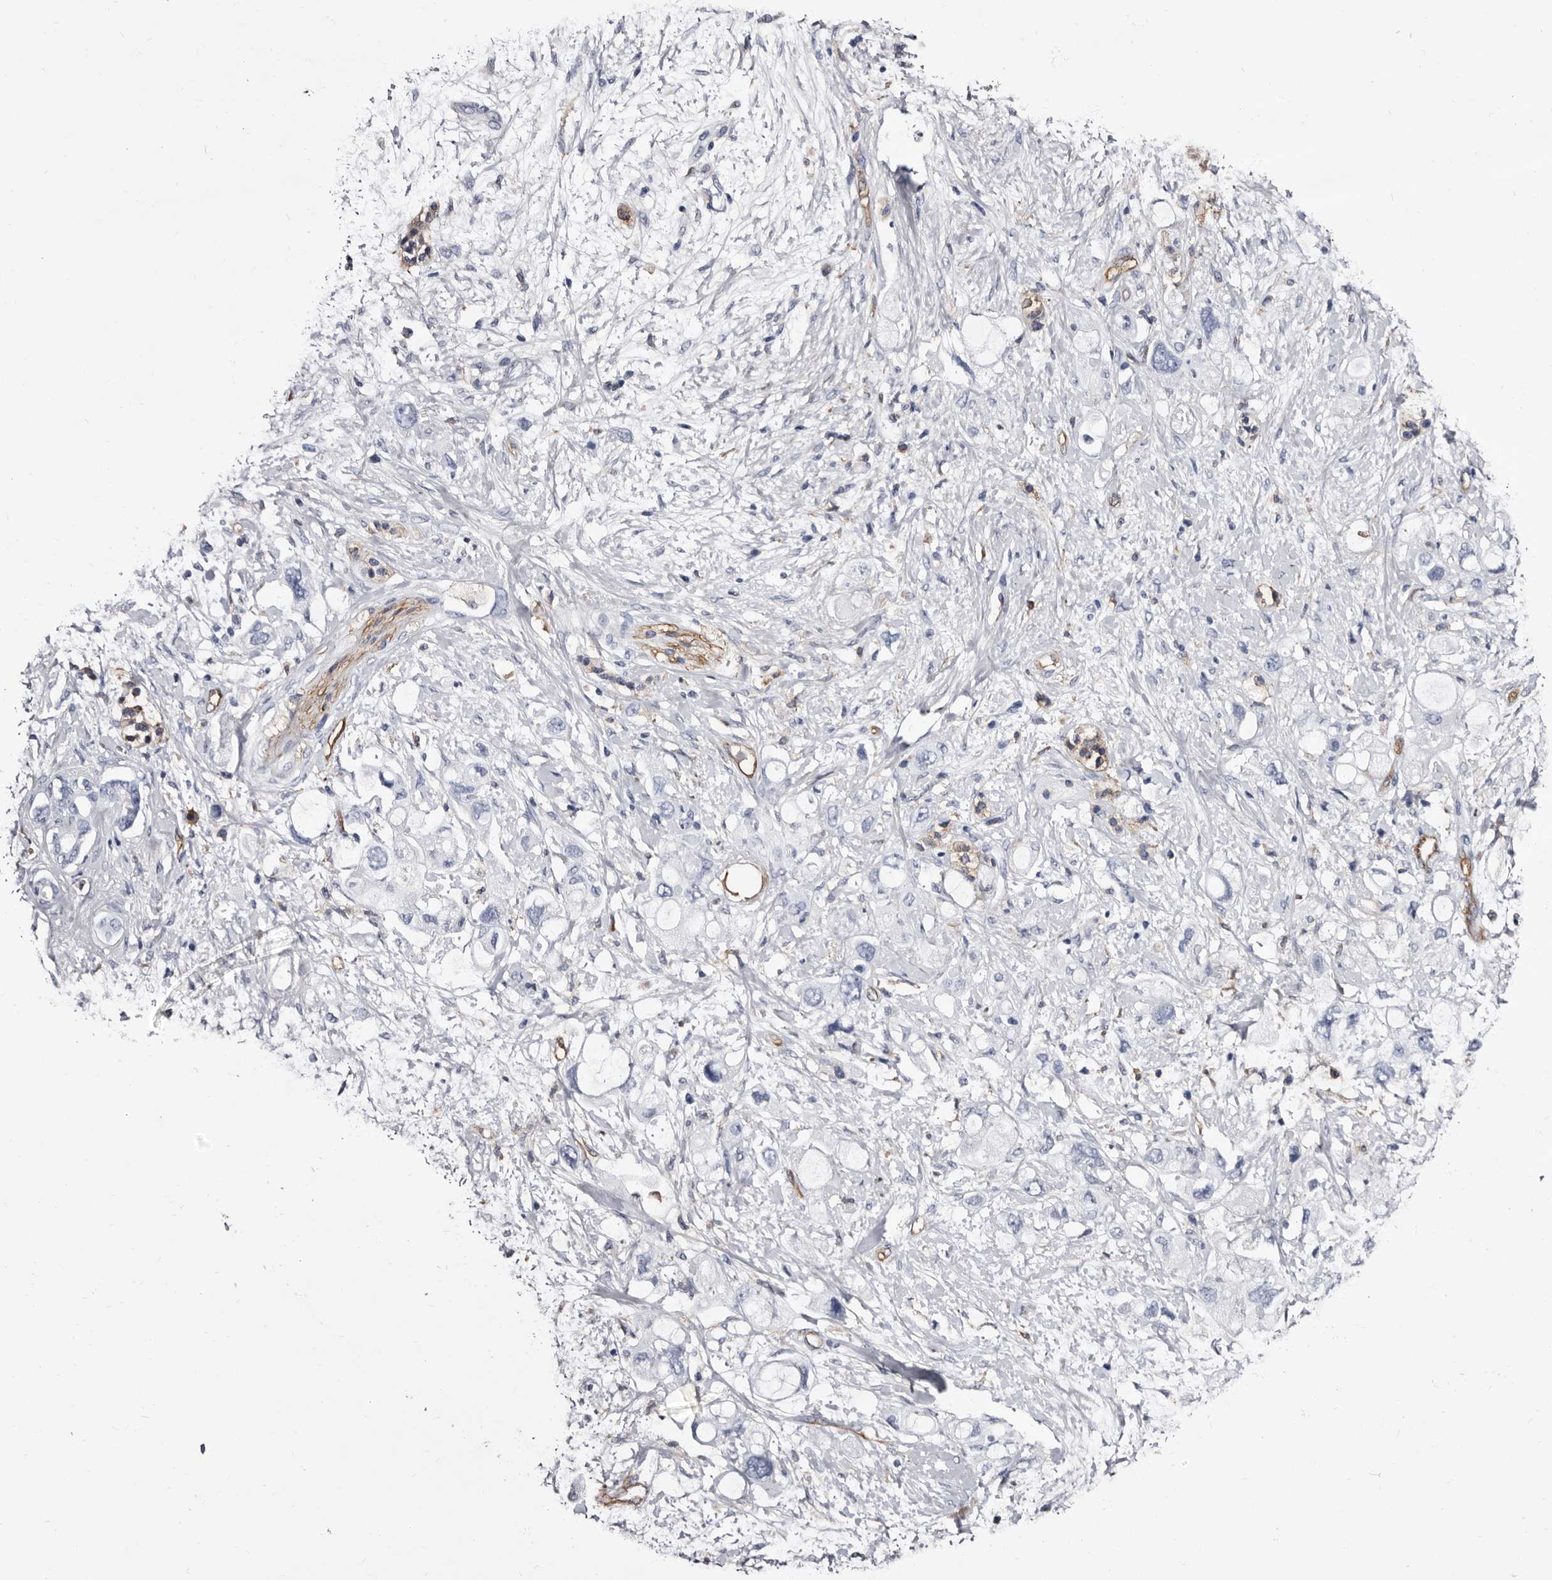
{"staining": {"intensity": "negative", "quantity": "none", "location": "none"}, "tissue": "pancreatic cancer", "cell_type": "Tumor cells", "image_type": "cancer", "snomed": [{"axis": "morphology", "description": "Adenocarcinoma, NOS"}, {"axis": "topography", "description": "Pancreas"}], "caption": "Immunohistochemical staining of human pancreatic cancer (adenocarcinoma) reveals no significant positivity in tumor cells.", "gene": "EPB41L3", "patient": {"sex": "female", "age": 56}}